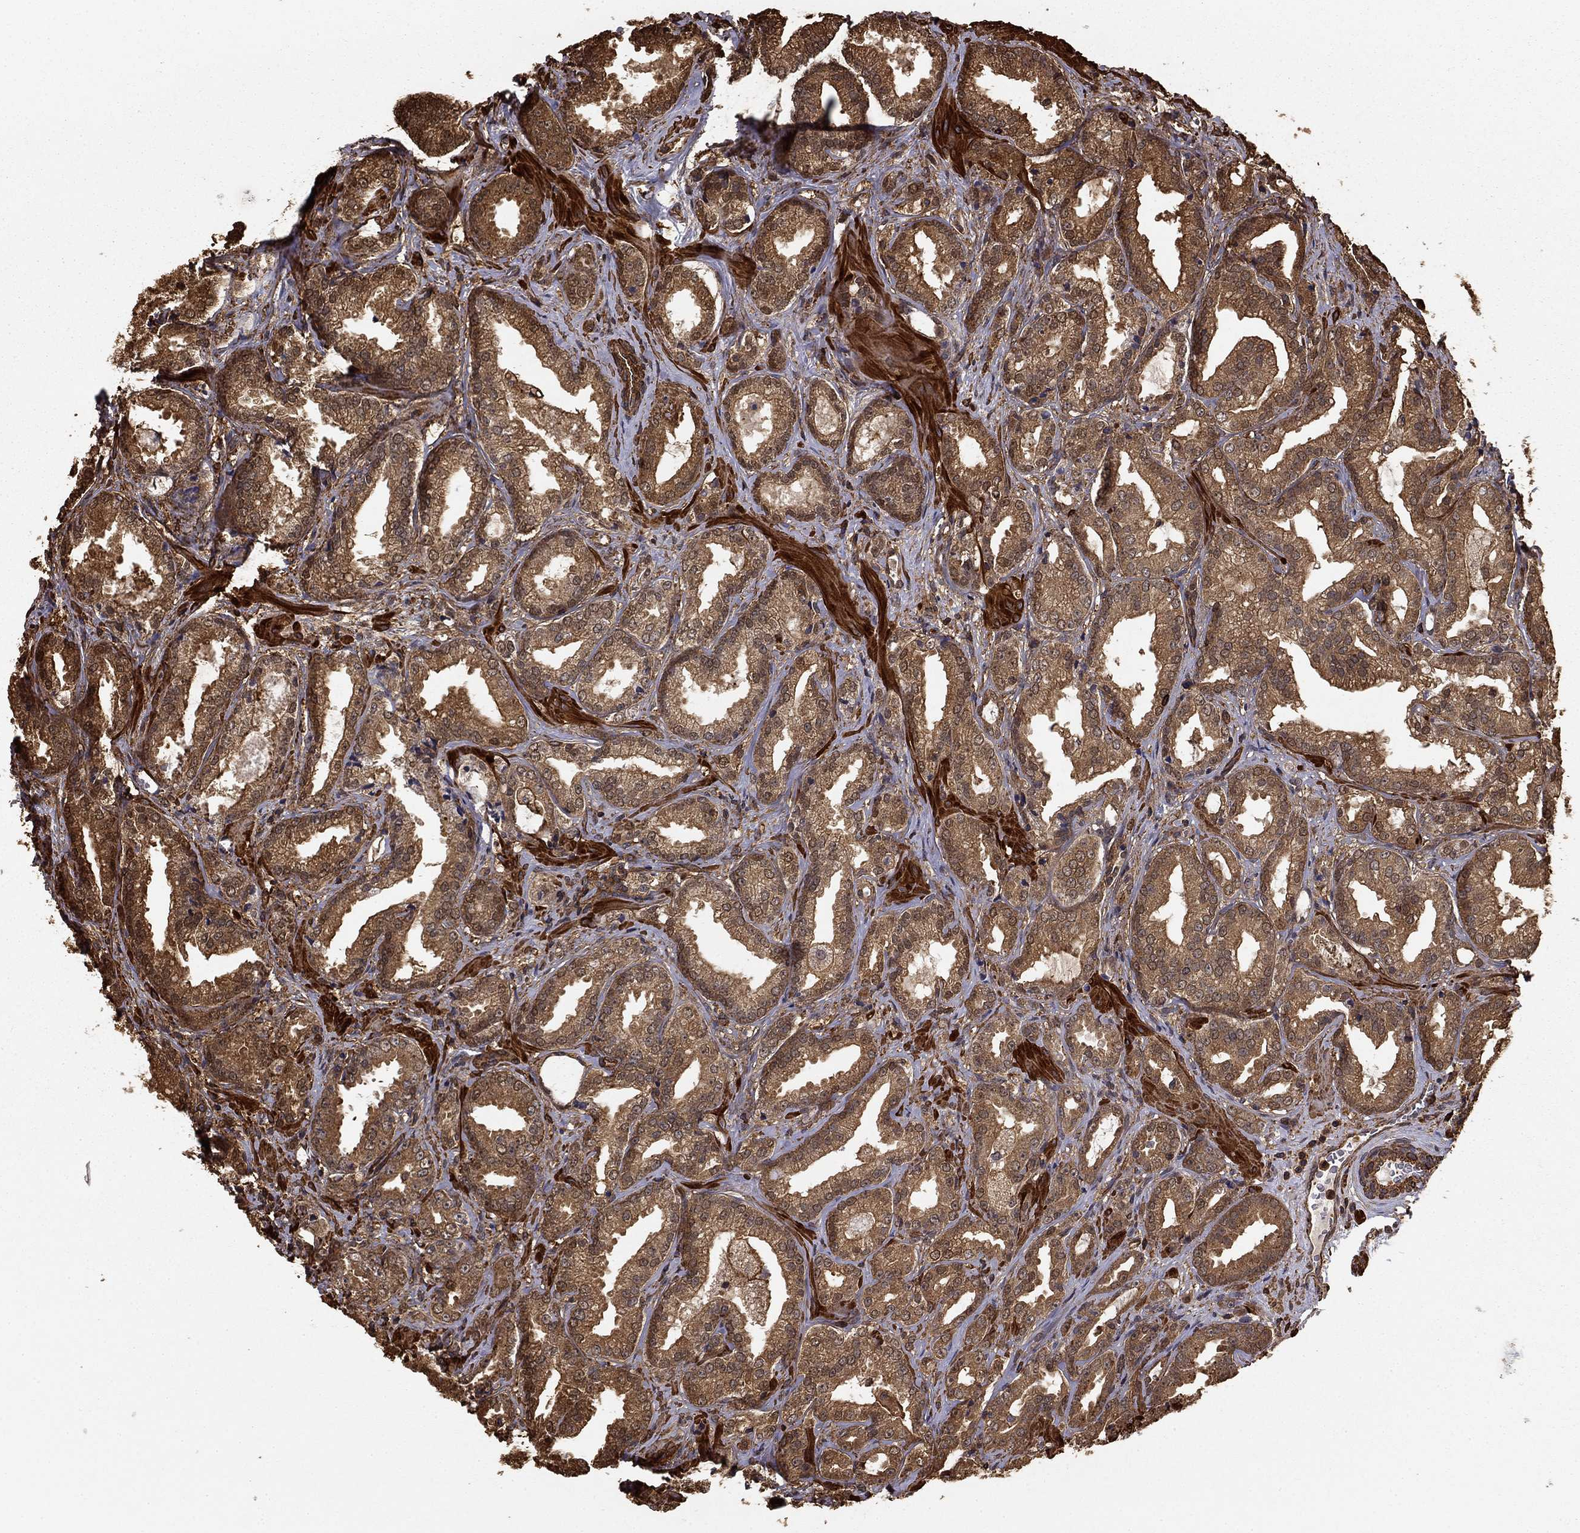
{"staining": {"intensity": "moderate", "quantity": "25%-75%", "location": "cytoplasmic/membranous"}, "tissue": "prostate cancer", "cell_type": "Tumor cells", "image_type": "cancer", "snomed": [{"axis": "morphology", "description": "Adenocarcinoma, Medium grade"}, {"axis": "topography", "description": "Prostate and seminal vesicle, NOS"}, {"axis": "topography", "description": "Prostate"}], "caption": "Immunohistochemistry (IHC) photomicrograph of neoplastic tissue: prostate medium-grade adenocarcinoma stained using immunohistochemistry displays medium levels of moderate protein expression localized specifically in the cytoplasmic/membranous of tumor cells, appearing as a cytoplasmic/membranous brown color.", "gene": "HABP4", "patient": {"sex": "male", "age": 65}}